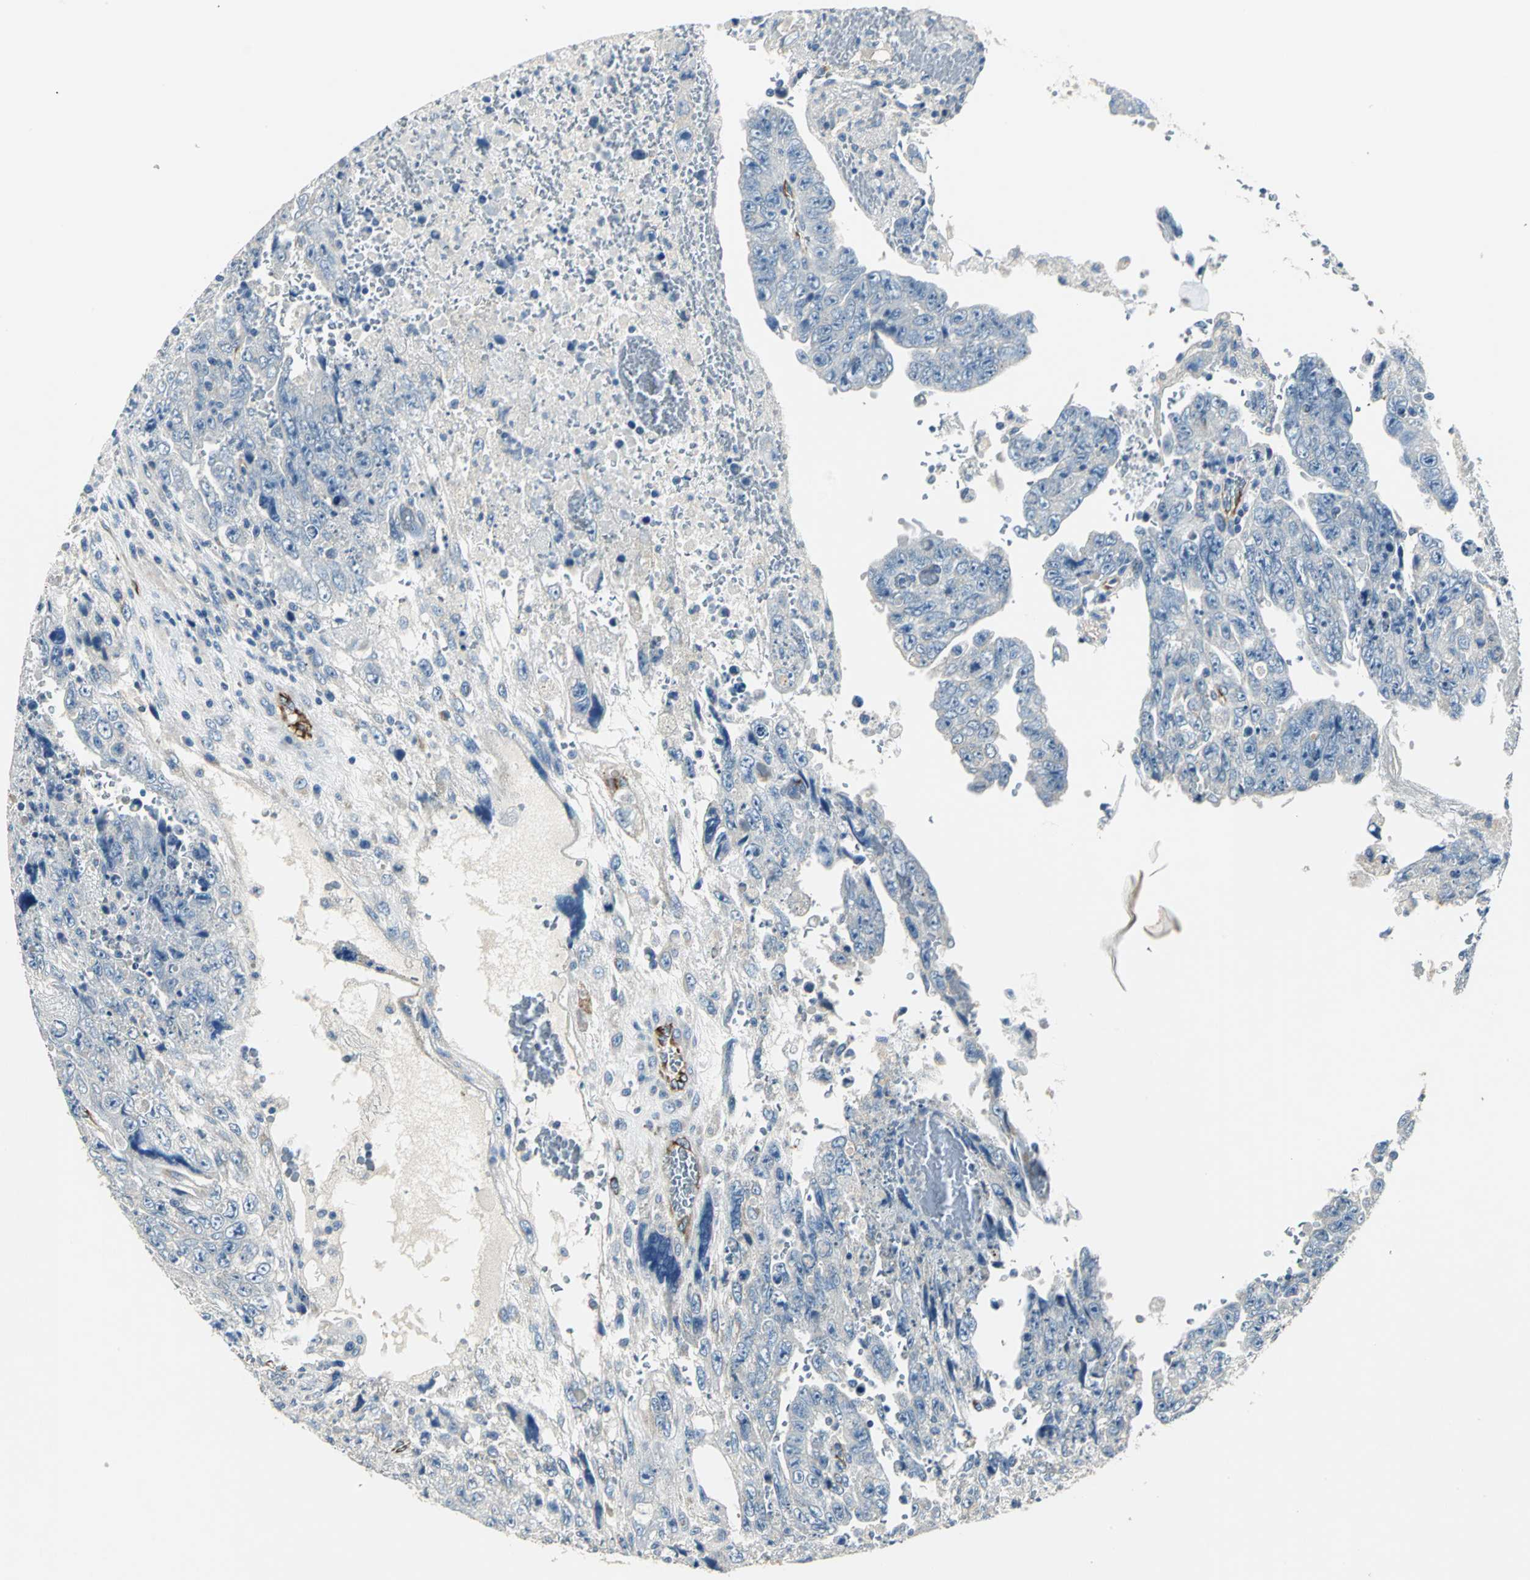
{"staining": {"intensity": "negative", "quantity": "none", "location": "none"}, "tissue": "testis cancer", "cell_type": "Tumor cells", "image_type": "cancer", "snomed": [{"axis": "morphology", "description": "Carcinoma, Embryonal, NOS"}, {"axis": "topography", "description": "Testis"}], "caption": "This is an immunohistochemistry image of human embryonal carcinoma (testis). There is no staining in tumor cells.", "gene": "B3GNT2", "patient": {"sex": "male", "age": 28}}